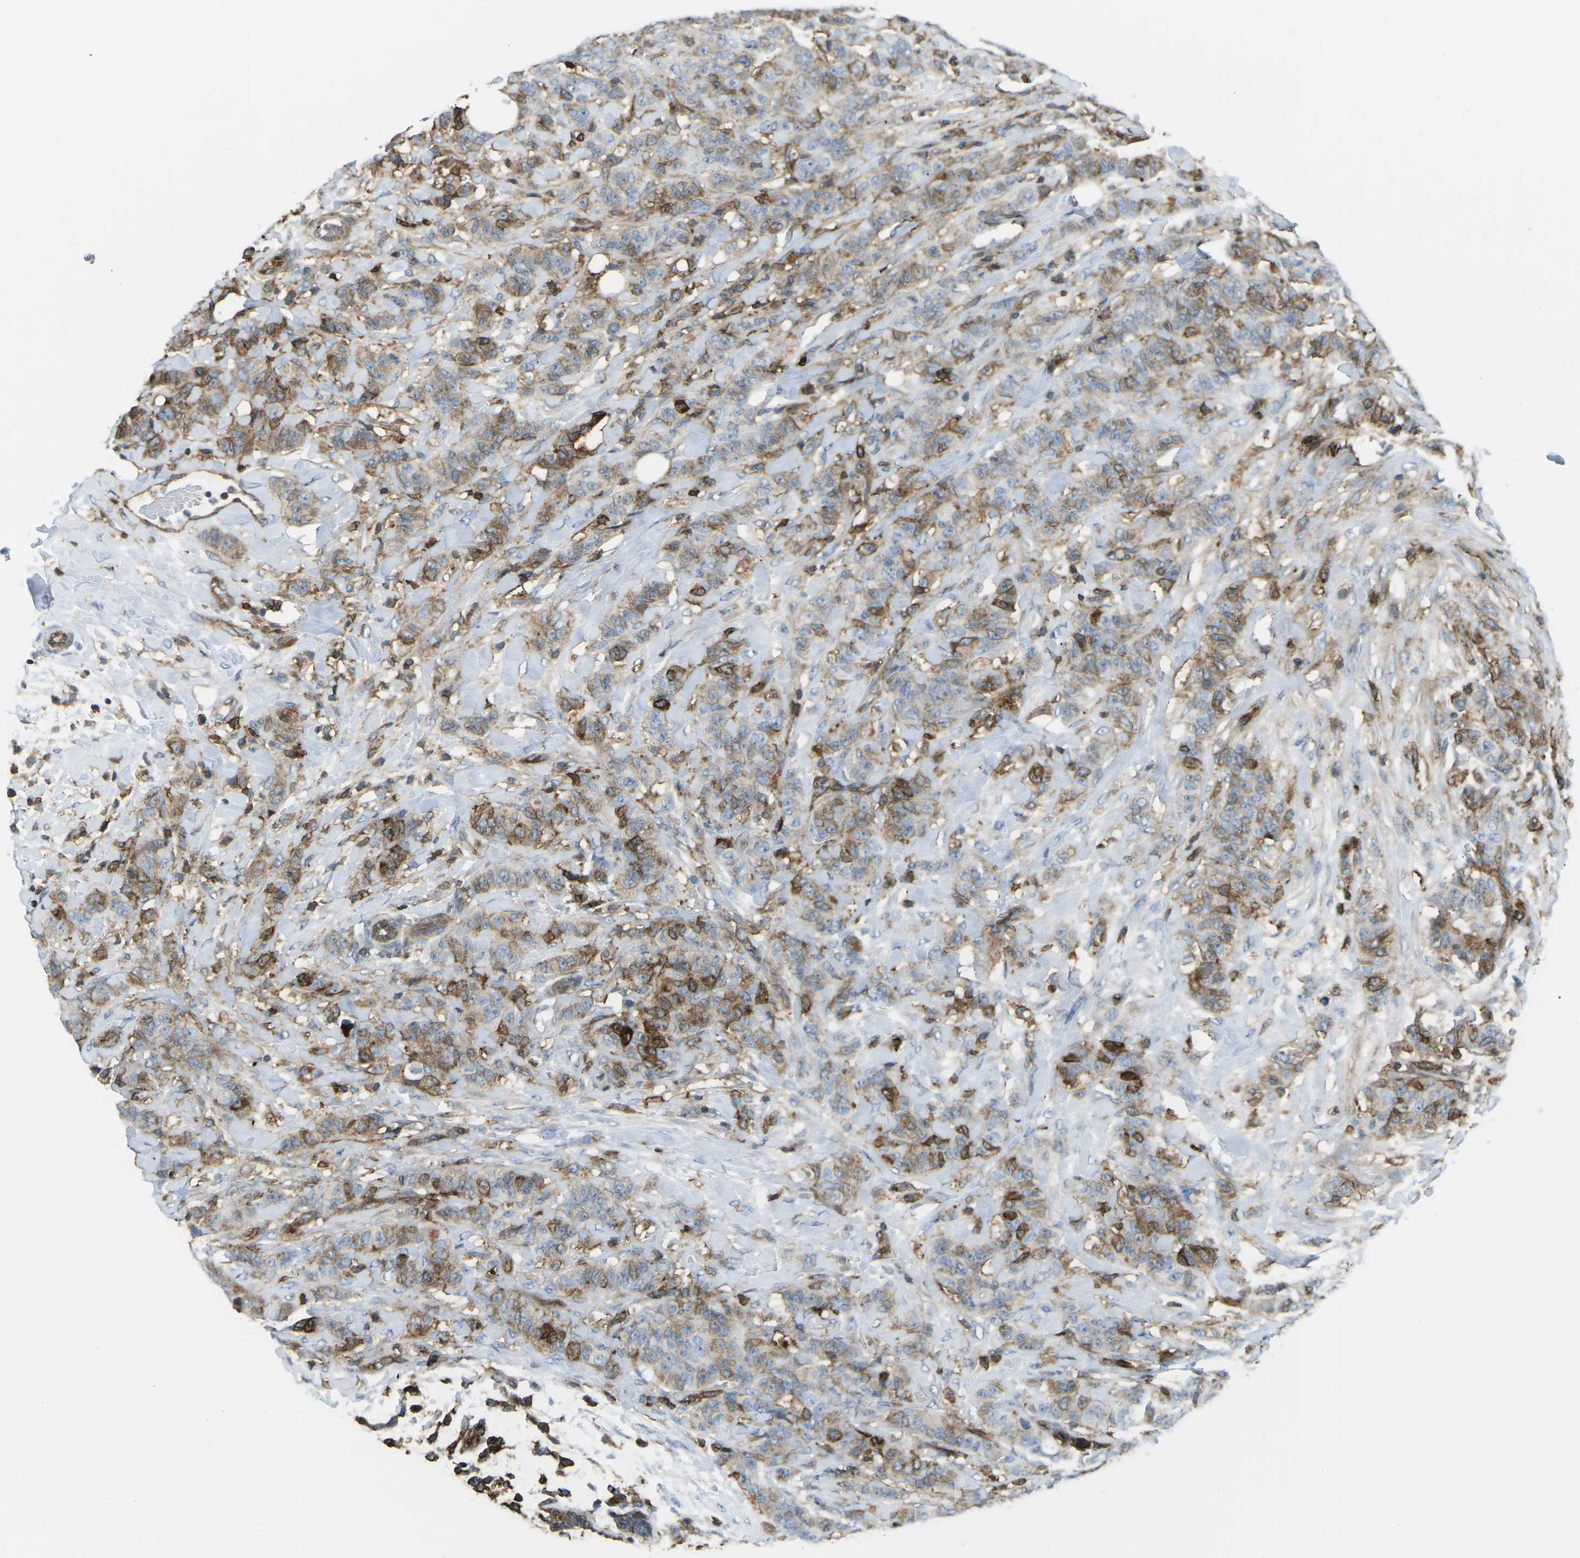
{"staining": {"intensity": "moderate", "quantity": "25%-75%", "location": "cytoplasmic/membranous"}, "tissue": "breast cancer", "cell_type": "Tumor cells", "image_type": "cancer", "snomed": [{"axis": "morphology", "description": "Normal tissue, NOS"}, {"axis": "morphology", "description": "Duct carcinoma"}, {"axis": "topography", "description": "Breast"}], "caption": "Brown immunohistochemical staining in breast cancer demonstrates moderate cytoplasmic/membranous staining in about 25%-75% of tumor cells. (Brightfield microscopy of DAB IHC at high magnification).", "gene": "HLA-B", "patient": {"sex": "female", "age": 40}}